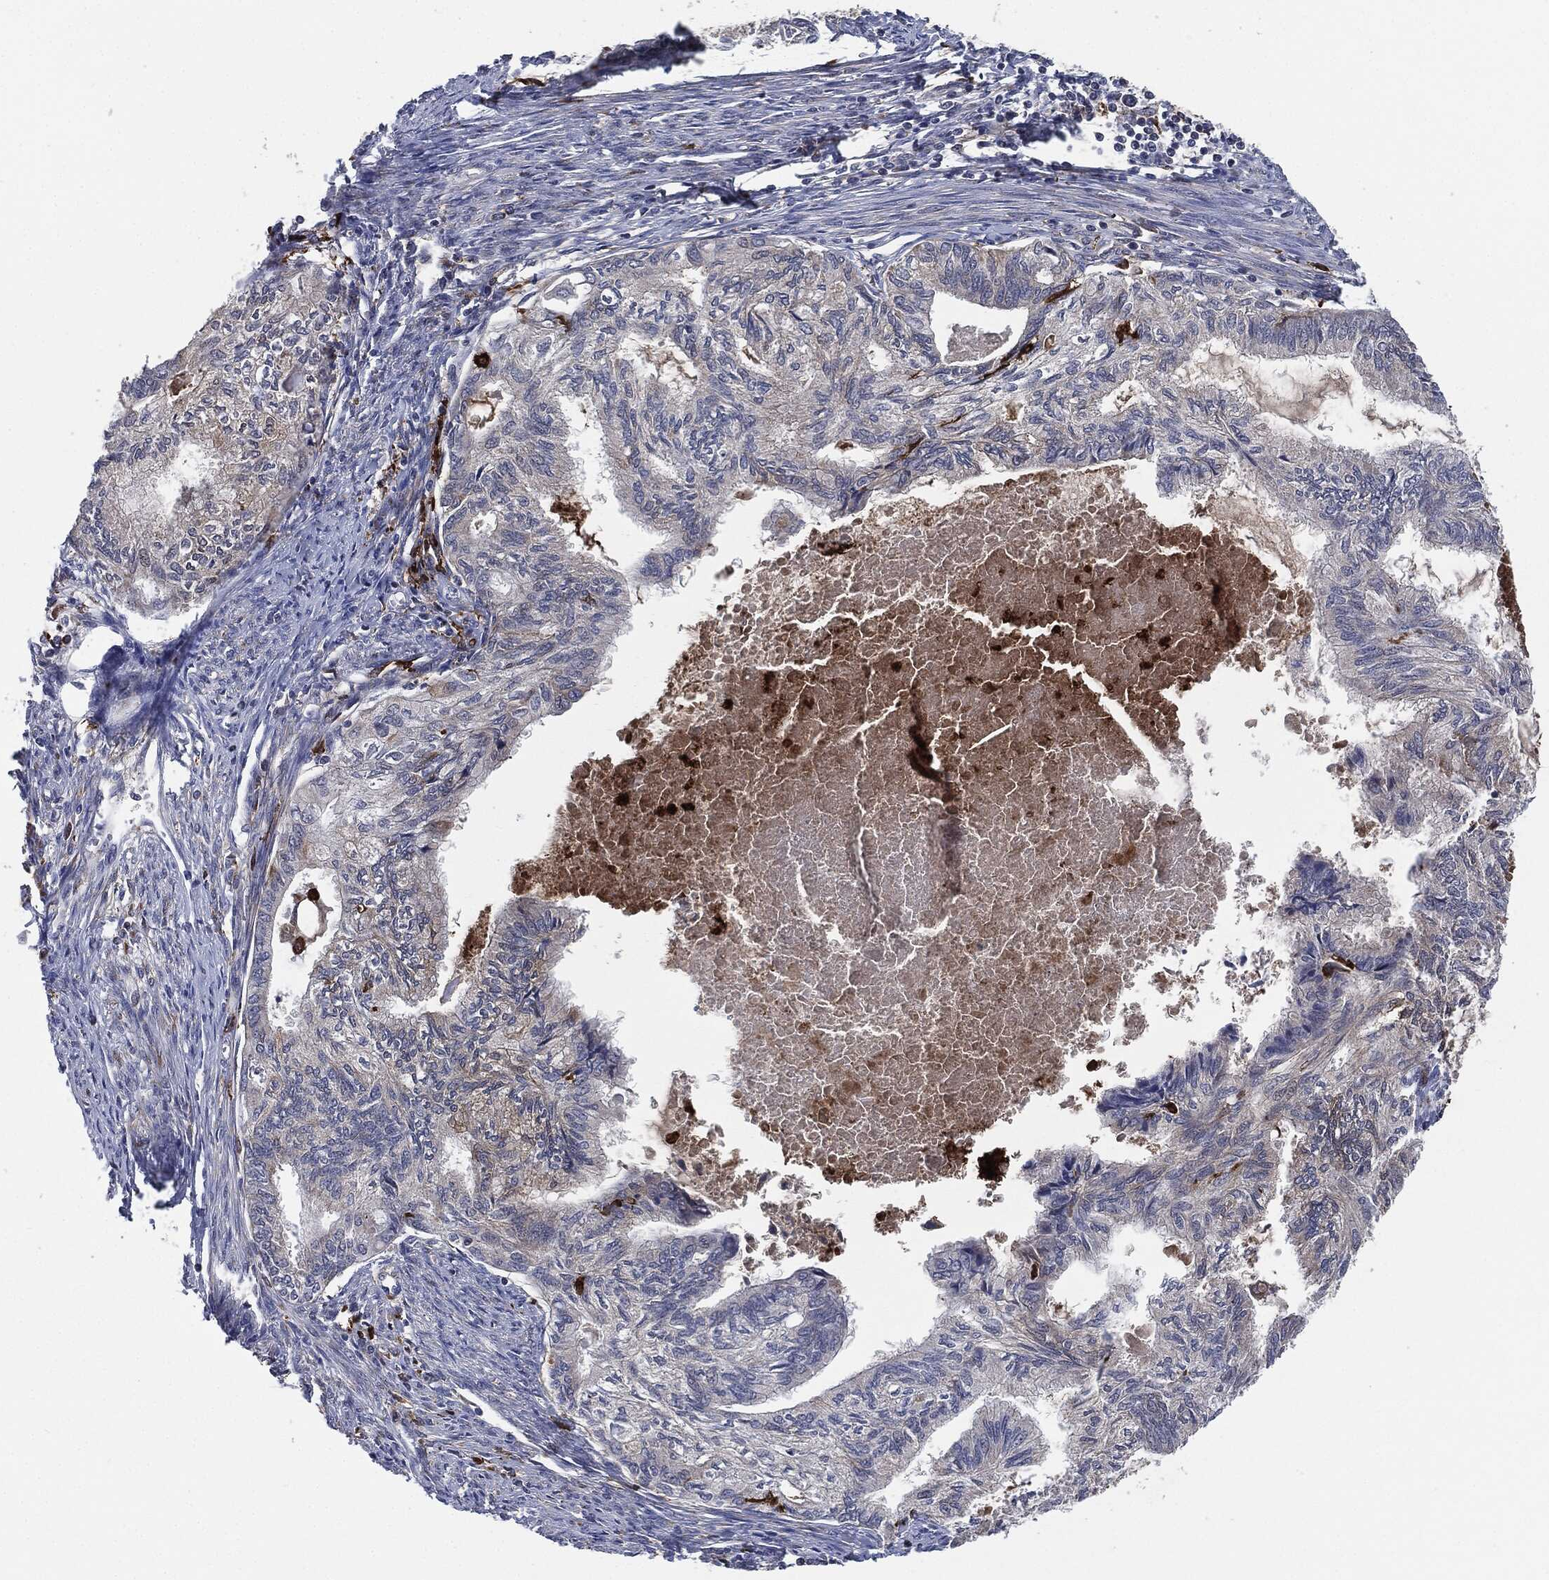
{"staining": {"intensity": "weak", "quantity": "25%-75%", "location": "cytoplasmic/membranous"}, "tissue": "endometrial cancer", "cell_type": "Tumor cells", "image_type": "cancer", "snomed": [{"axis": "morphology", "description": "Adenocarcinoma, NOS"}, {"axis": "topography", "description": "Endometrium"}], "caption": "This image exhibits endometrial cancer stained with immunohistochemistry (IHC) to label a protein in brown. The cytoplasmic/membranous of tumor cells show weak positivity for the protein. Nuclei are counter-stained blue.", "gene": "TMEM11", "patient": {"sex": "female", "age": 86}}